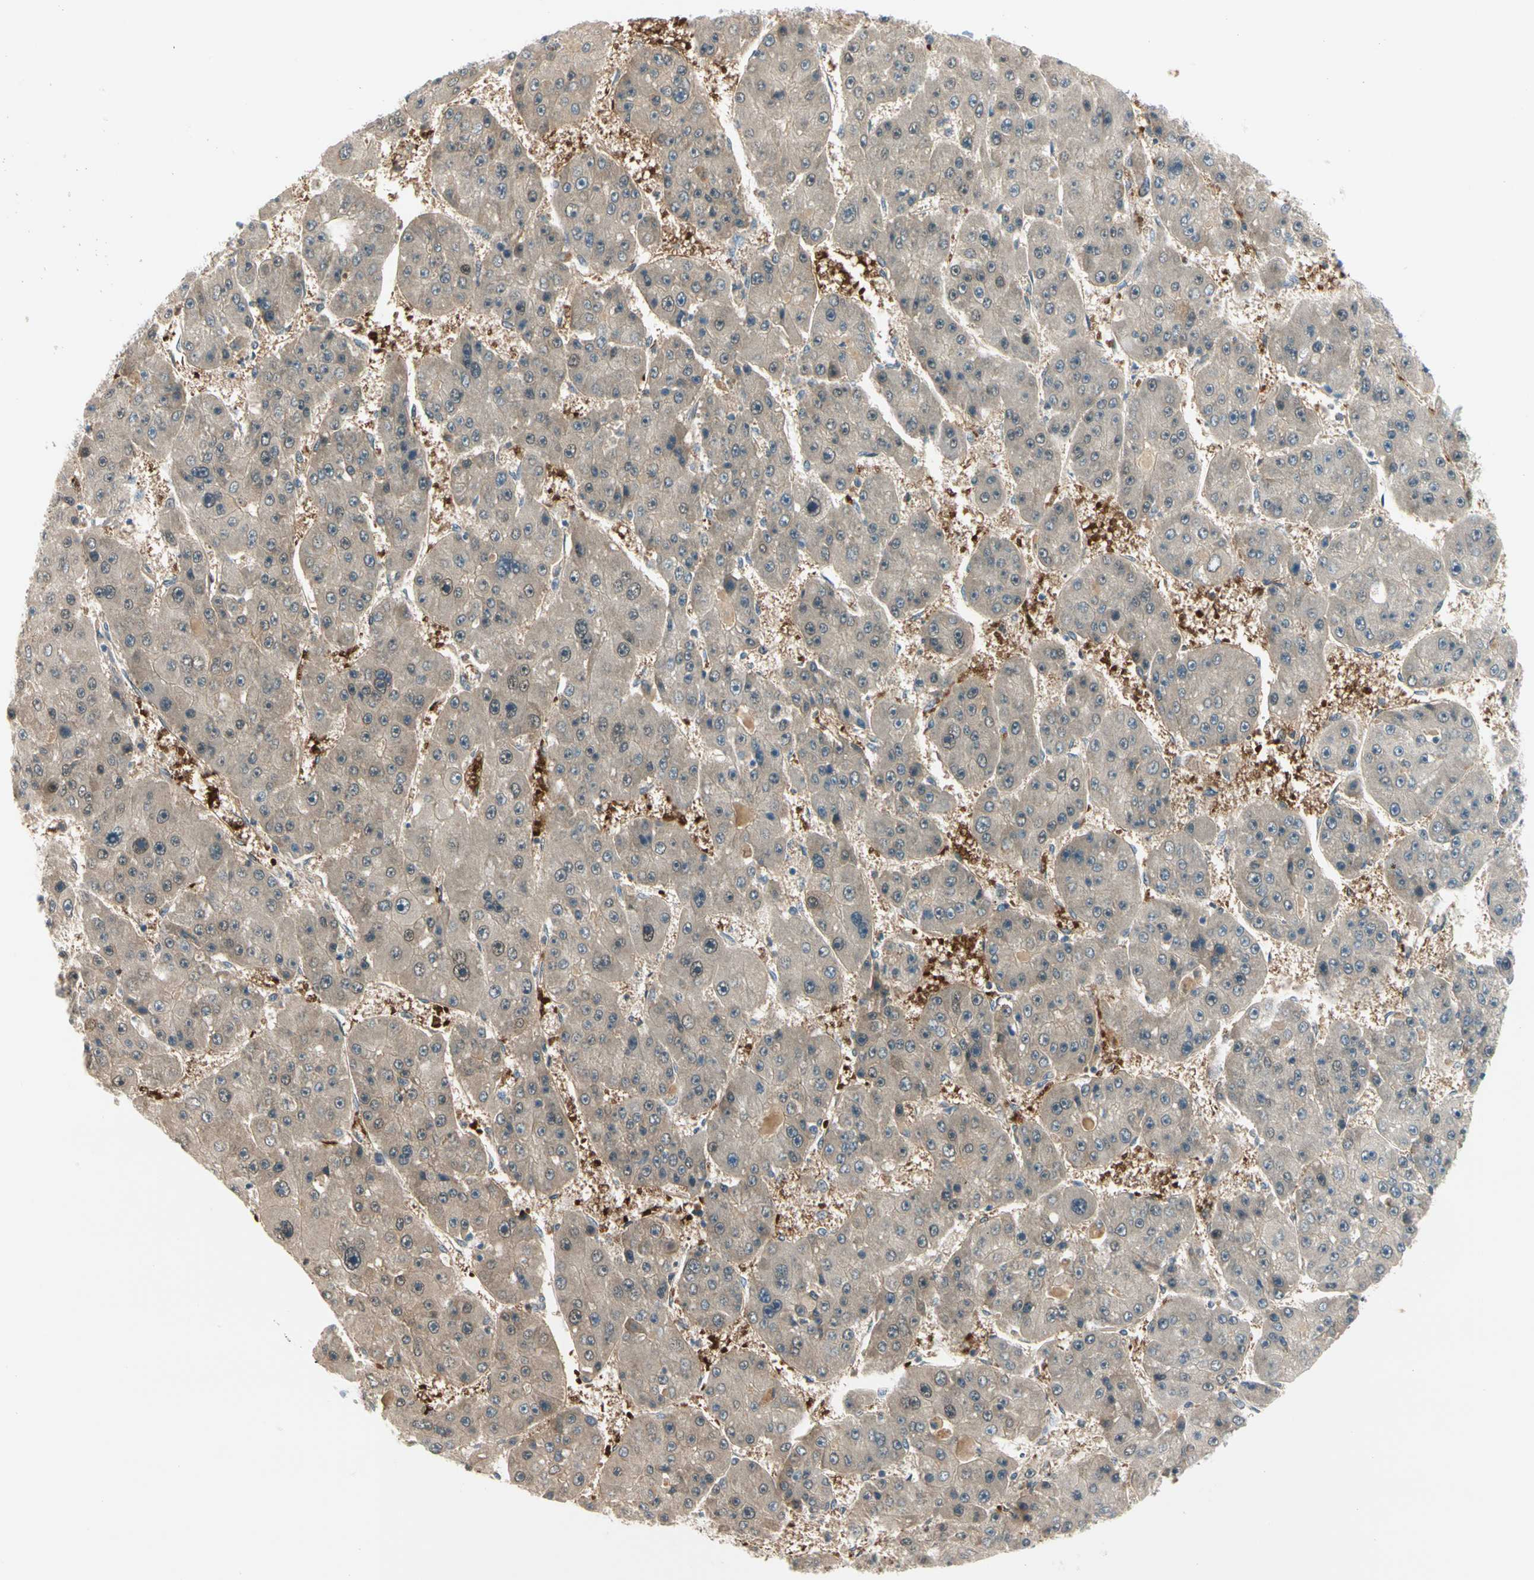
{"staining": {"intensity": "weak", "quantity": ">75%", "location": "cytoplasmic/membranous,nuclear"}, "tissue": "liver cancer", "cell_type": "Tumor cells", "image_type": "cancer", "snomed": [{"axis": "morphology", "description": "Carcinoma, Hepatocellular, NOS"}, {"axis": "topography", "description": "Liver"}], "caption": "Immunohistochemical staining of liver cancer (hepatocellular carcinoma) displays weak cytoplasmic/membranous and nuclear protein positivity in about >75% of tumor cells.", "gene": "CA1", "patient": {"sex": "female", "age": 61}}